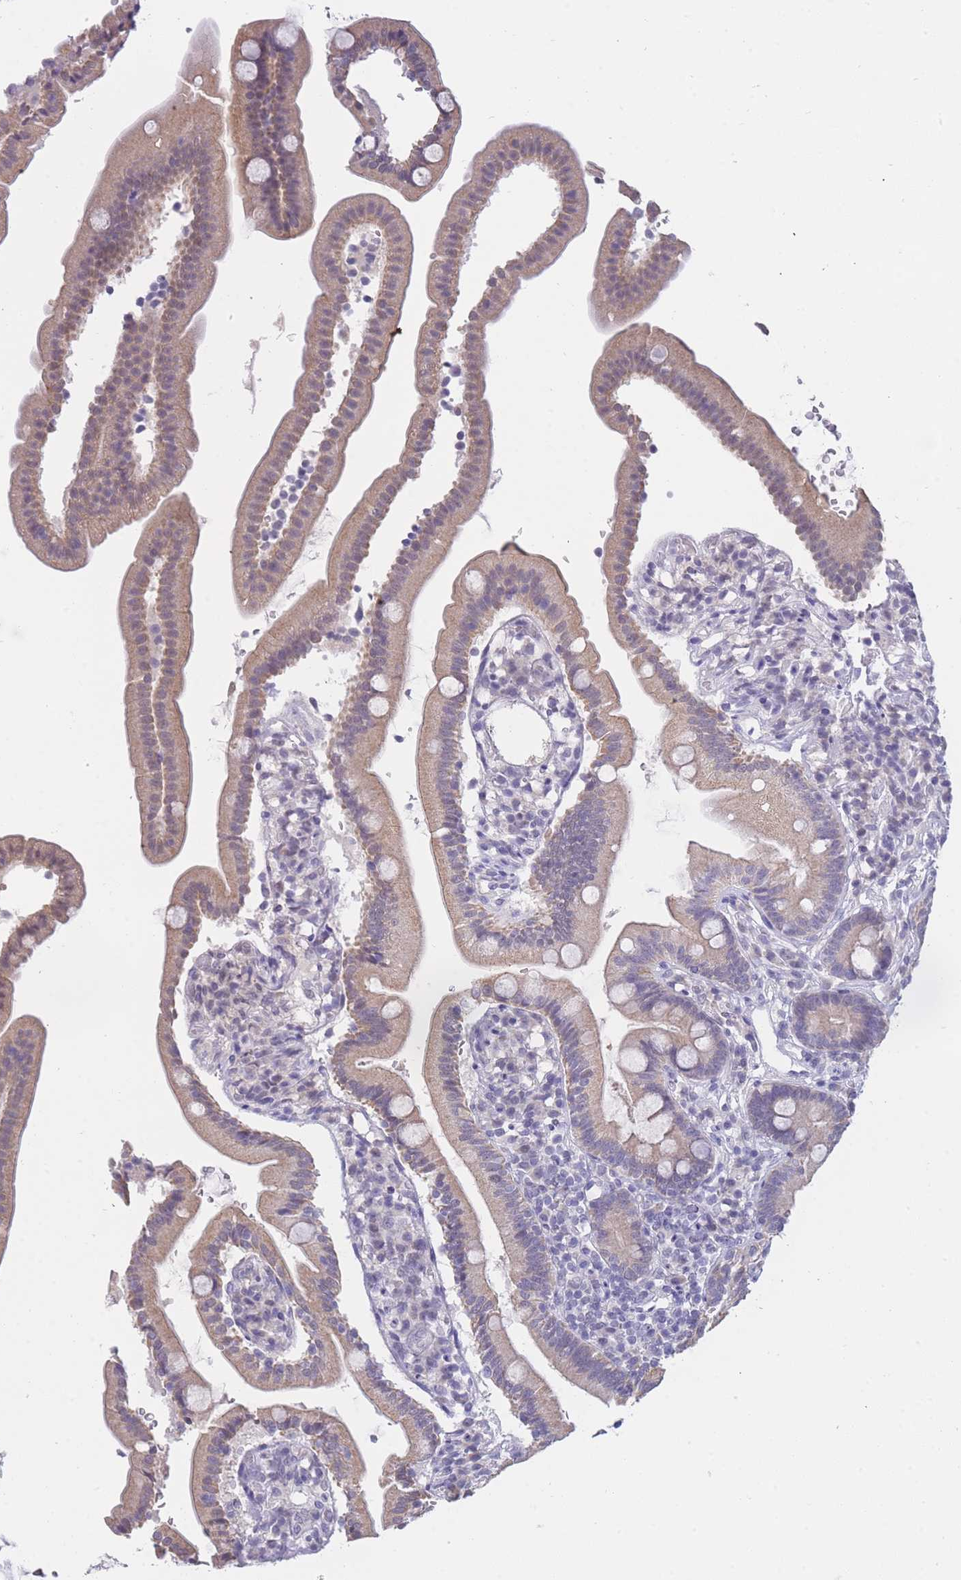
{"staining": {"intensity": "weak", "quantity": ">75%", "location": "cytoplasmic/membranous,nuclear"}, "tissue": "duodenum", "cell_type": "Glandular cells", "image_type": "normal", "snomed": [{"axis": "morphology", "description": "Normal tissue, NOS"}, {"axis": "topography", "description": "Duodenum"}], "caption": "Immunohistochemical staining of benign duodenum demonstrates weak cytoplasmic/membranous,nuclear protein staining in approximately >75% of glandular cells.", "gene": "GOLGA6L1", "patient": {"sex": "female", "age": 67}}